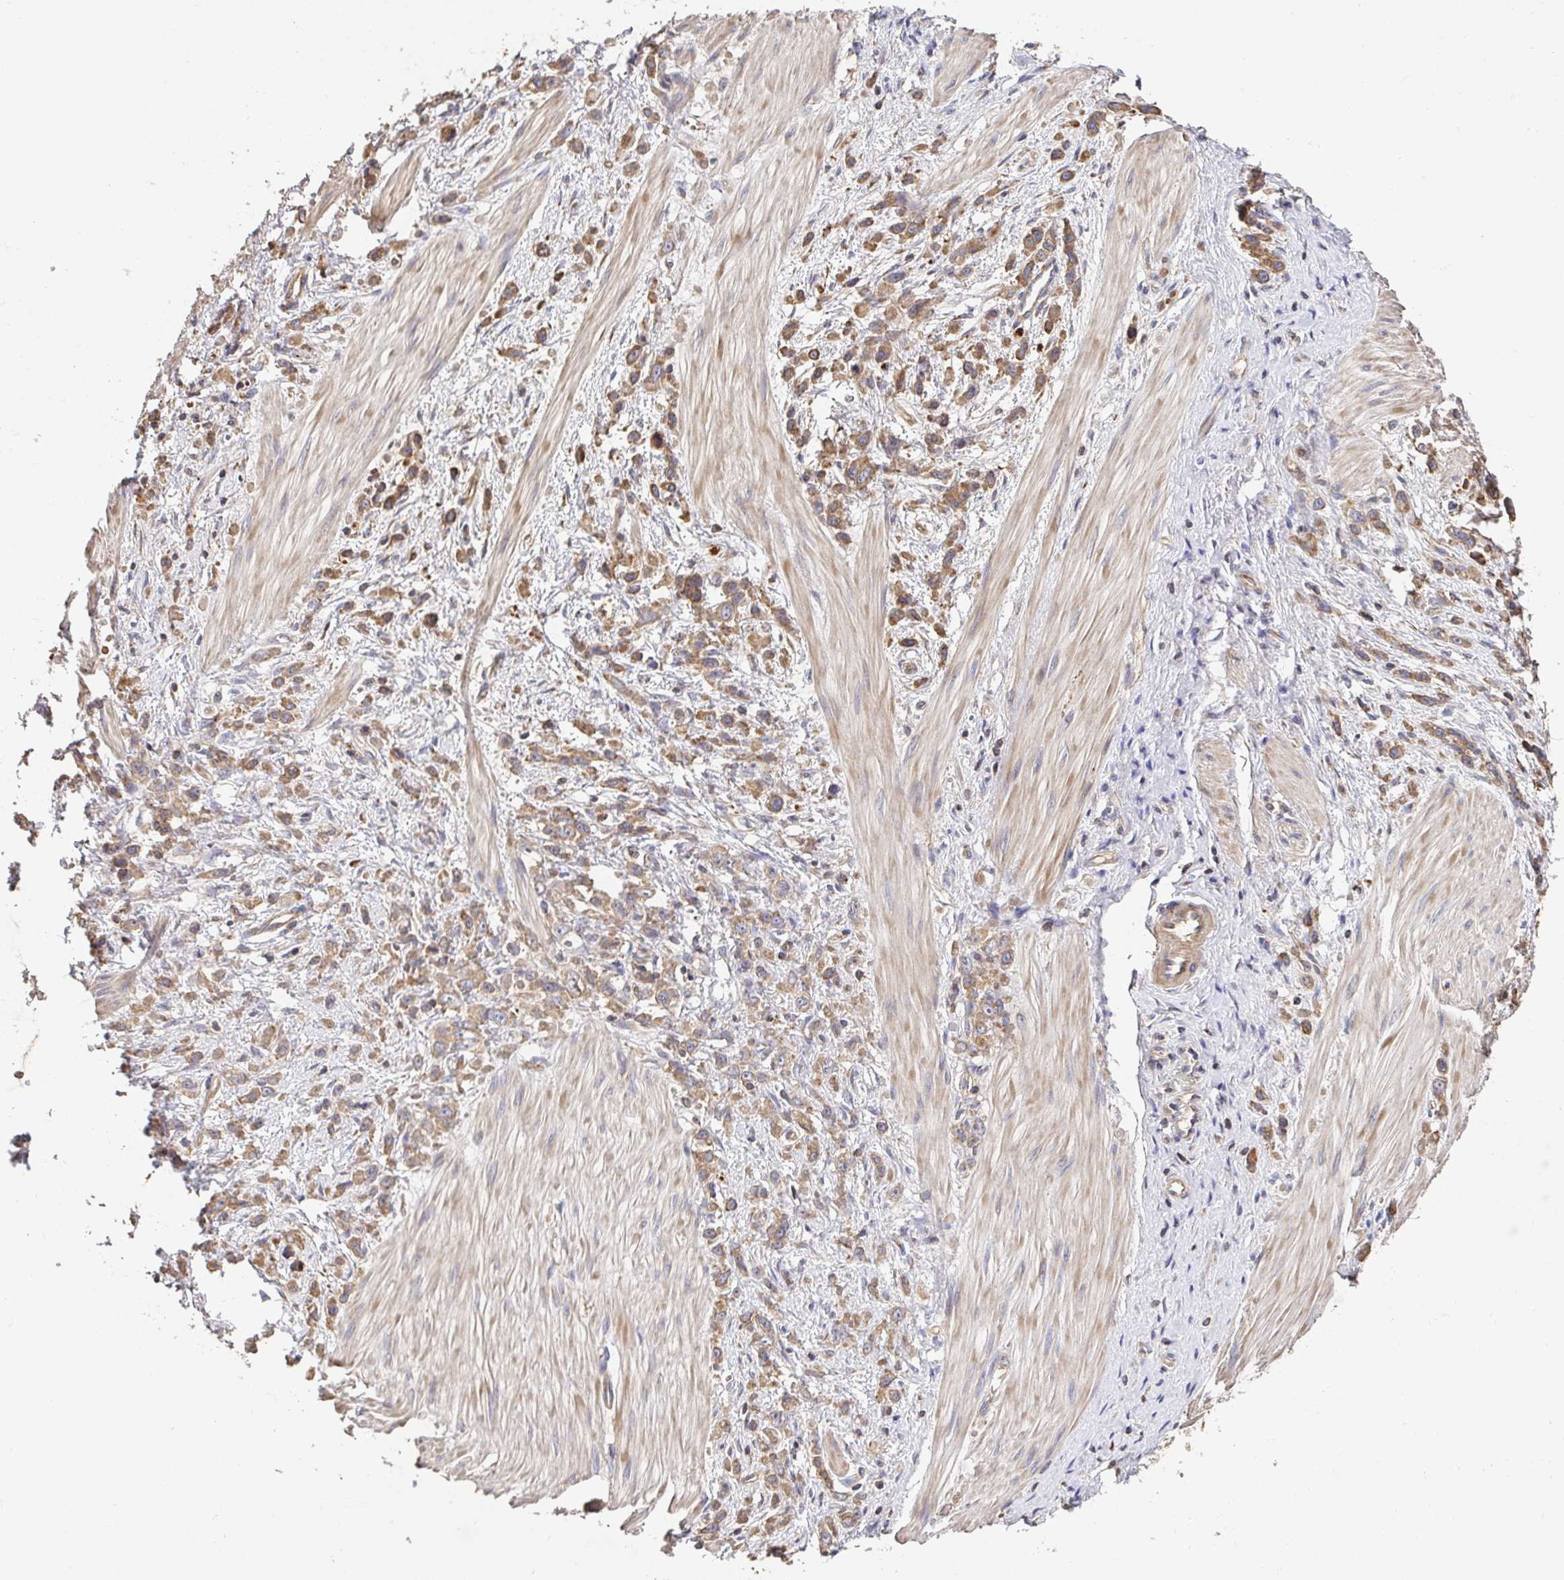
{"staining": {"intensity": "moderate", "quantity": ">75%", "location": "cytoplasmic/membranous"}, "tissue": "stomach cancer", "cell_type": "Tumor cells", "image_type": "cancer", "snomed": [{"axis": "morphology", "description": "Adenocarcinoma, NOS"}, {"axis": "topography", "description": "Stomach"}], "caption": "A medium amount of moderate cytoplasmic/membranous positivity is appreciated in about >75% of tumor cells in stomach cancer tissue.", "gene": "APBB1", "patient": {"sex": "male", "age": 47}}